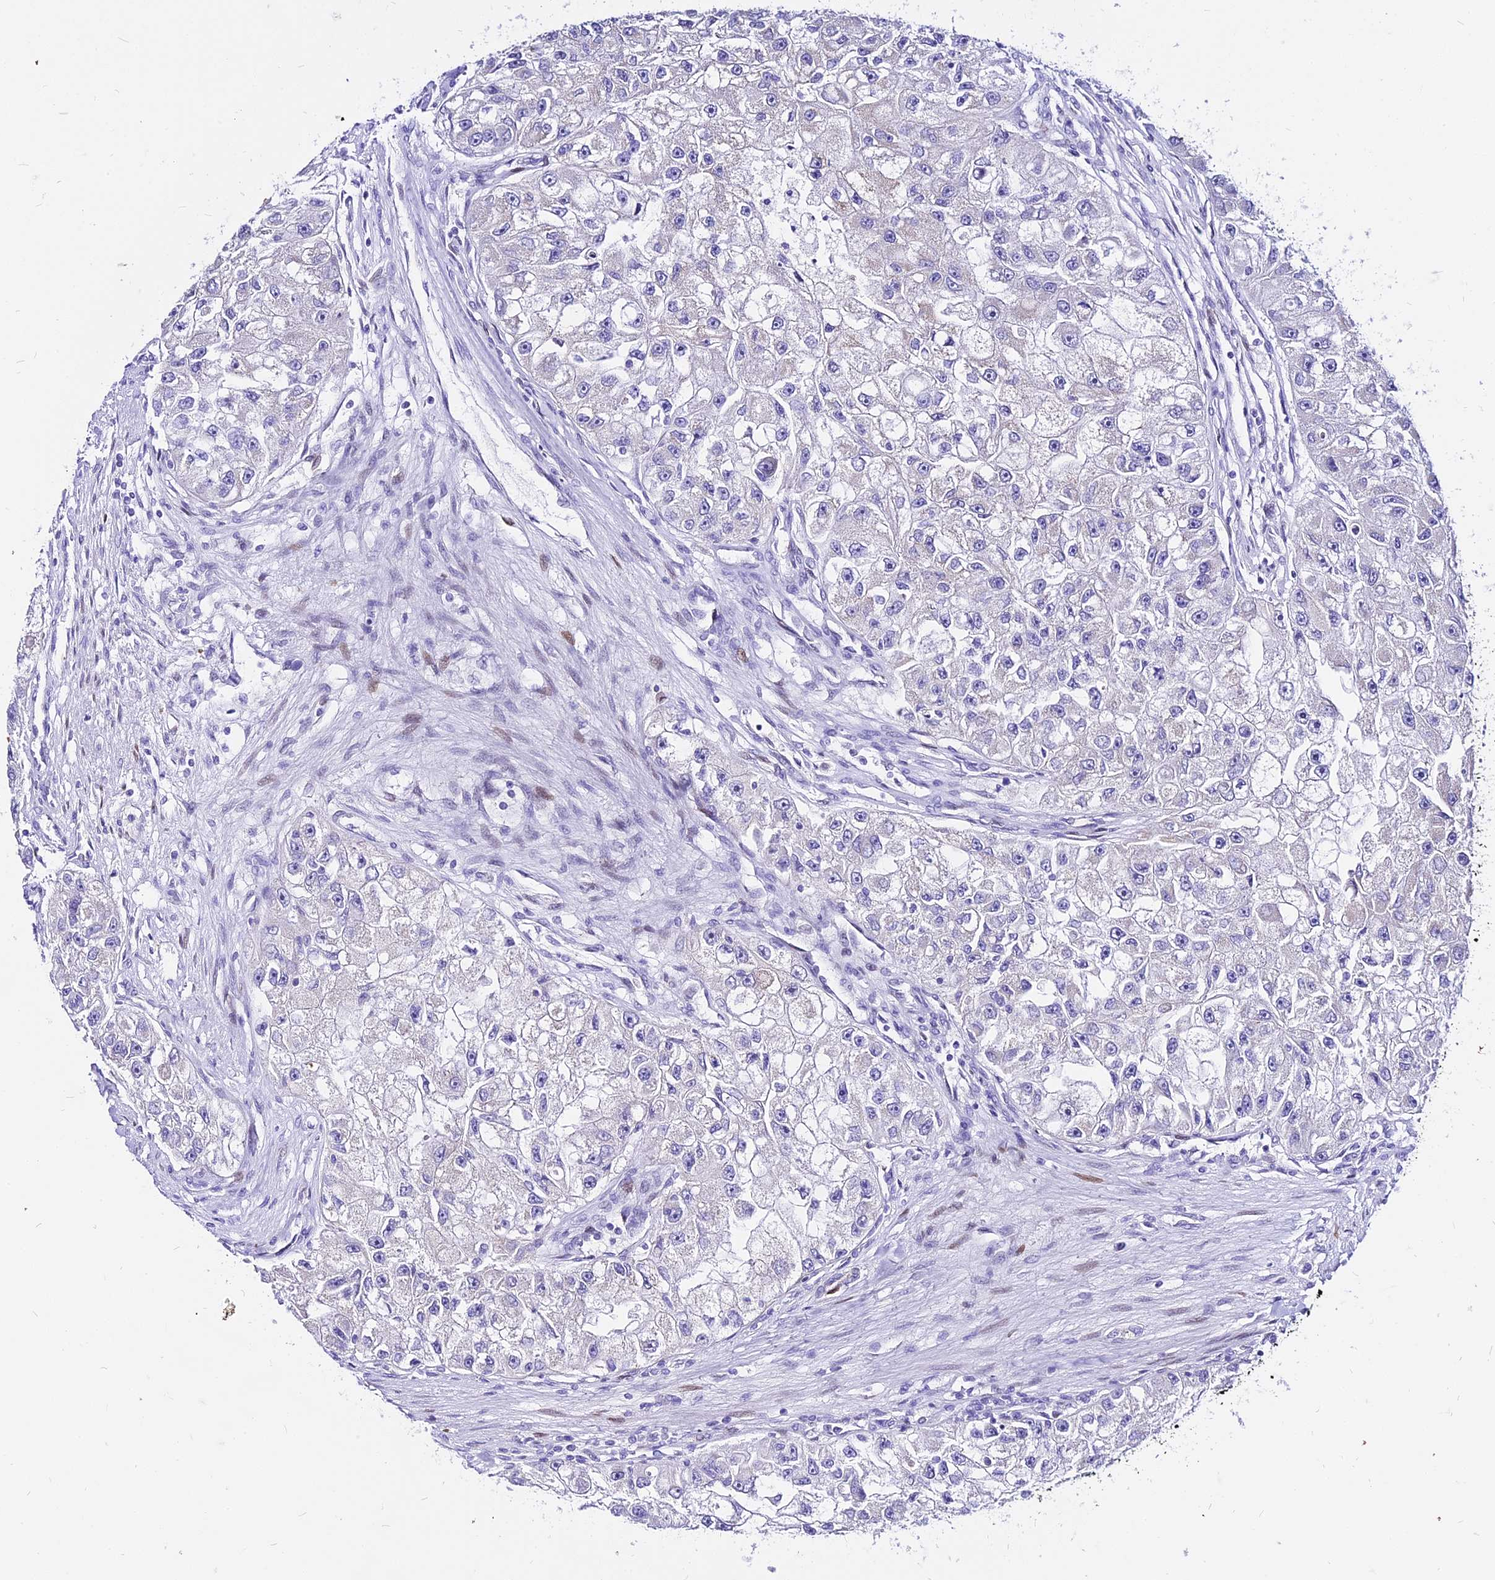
{"staining": {"intensity": "negative", "quantity": "none", "location": "none"}, "tissue": "renal cancer", "cell_type": "Tumor cells", "image_type": "cancer", "snomed": [{"axis": "morphology", "description": "Adenocarcinoma, NOS"}, {"axis": "topography", "description": "Kidney"}], "caption": "High magnification brightfield microscopy of renal cancer (adenocarcinoma) stained with DAB (3,3'-diaminobenzidine) (brown) and counterstained with hematoxylin (blue): tumor cells show no significant expression.", "gene": "CARD18", "patient": {"sex": "male", "age": 63}}